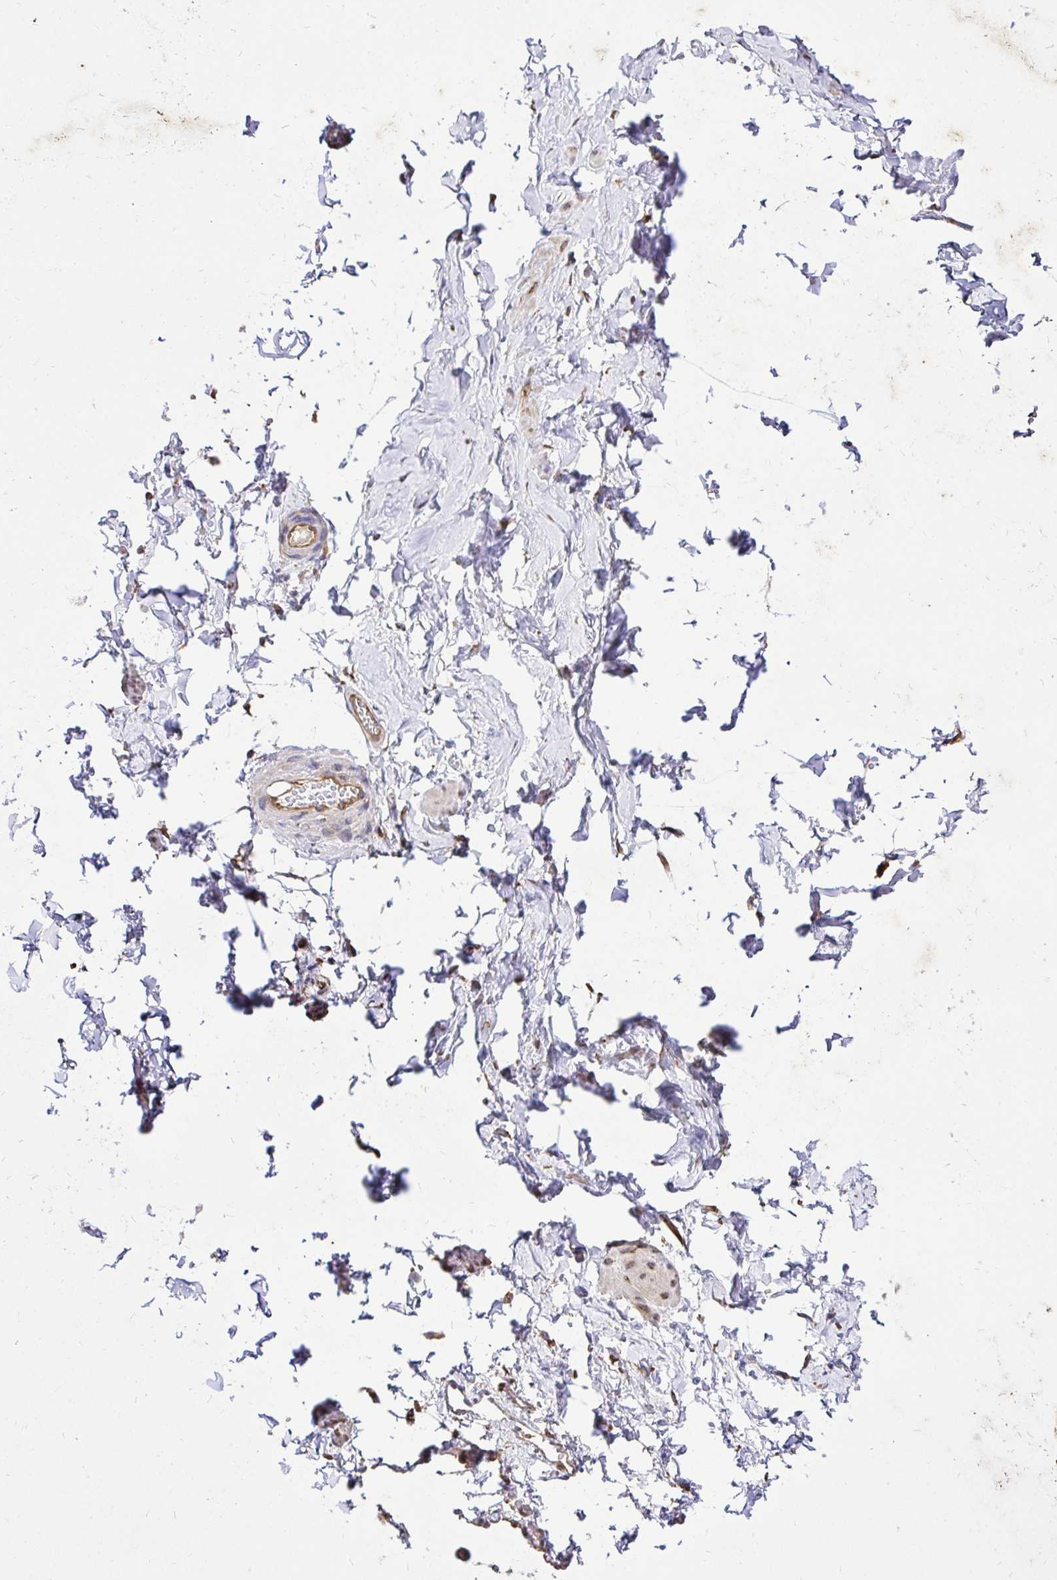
{"staining": {"intensity": "negative", "quantity": "none", "location": "none"}, "tissue": "adipose tissue", "cell_type": "Adipocytes", "image_type": "normal", "snomed": [{"axis": "morphology", "description": "Normal tissue, NOS"}, {"axis": "topography", "description": "Epididymis, spermatic cord, NOS"}, {"axis": "topography", "description": "Epididymis"}, {"axis": "topography", "description": "Peripheral nerve tissue"}], "caption": "Adipocytes show no significant protein staining in unremarkable adipose tissue. The staining was performed using DAB (3,3'-diaminobenzidine) to visualize the protein expression in brown, while the nuclei were stained in blue with hematoxylin (Magnification: 20x).", "gene": "CCDC122", "patient": {"sex": "male", "age": 29}}